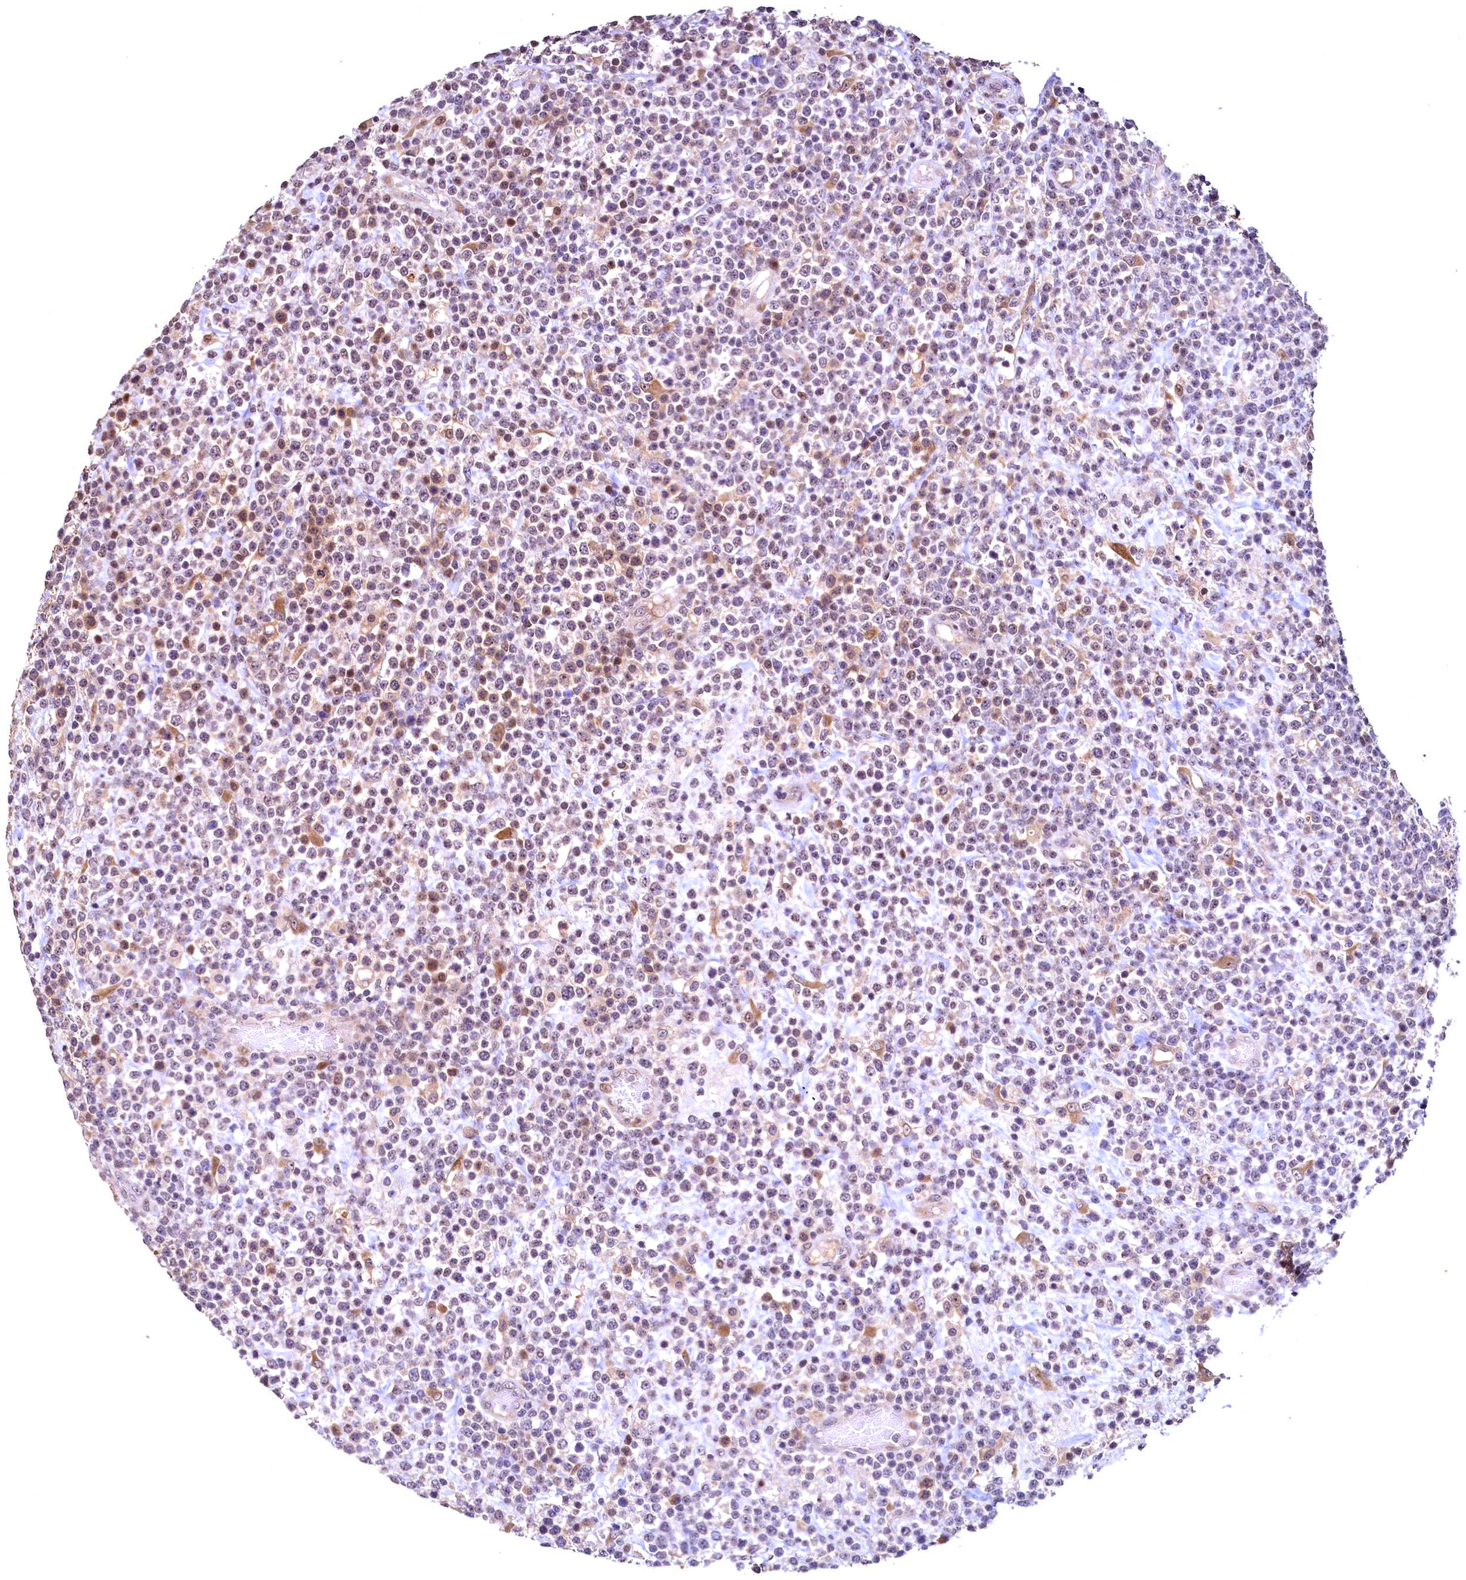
{"staining": {"intensity": "moderate", "quantity": "<25%", "location": "nuclear"}, "tissue": "lymphoma", "cell_type": "Tumor cells", "image_type": "cancer", "snomed": [{"axis": "morphology", "description": "Malignant lymphoma, non-Hodgkin's type, High grade"}, {"axis": "topography", "description": "Colon"}], "caption": "Human lymphoma stained with a protein marker reveals moderate staining in tumor cells.", "gene": "LATS2", "patient": {"sex": "female", "age": 53}}